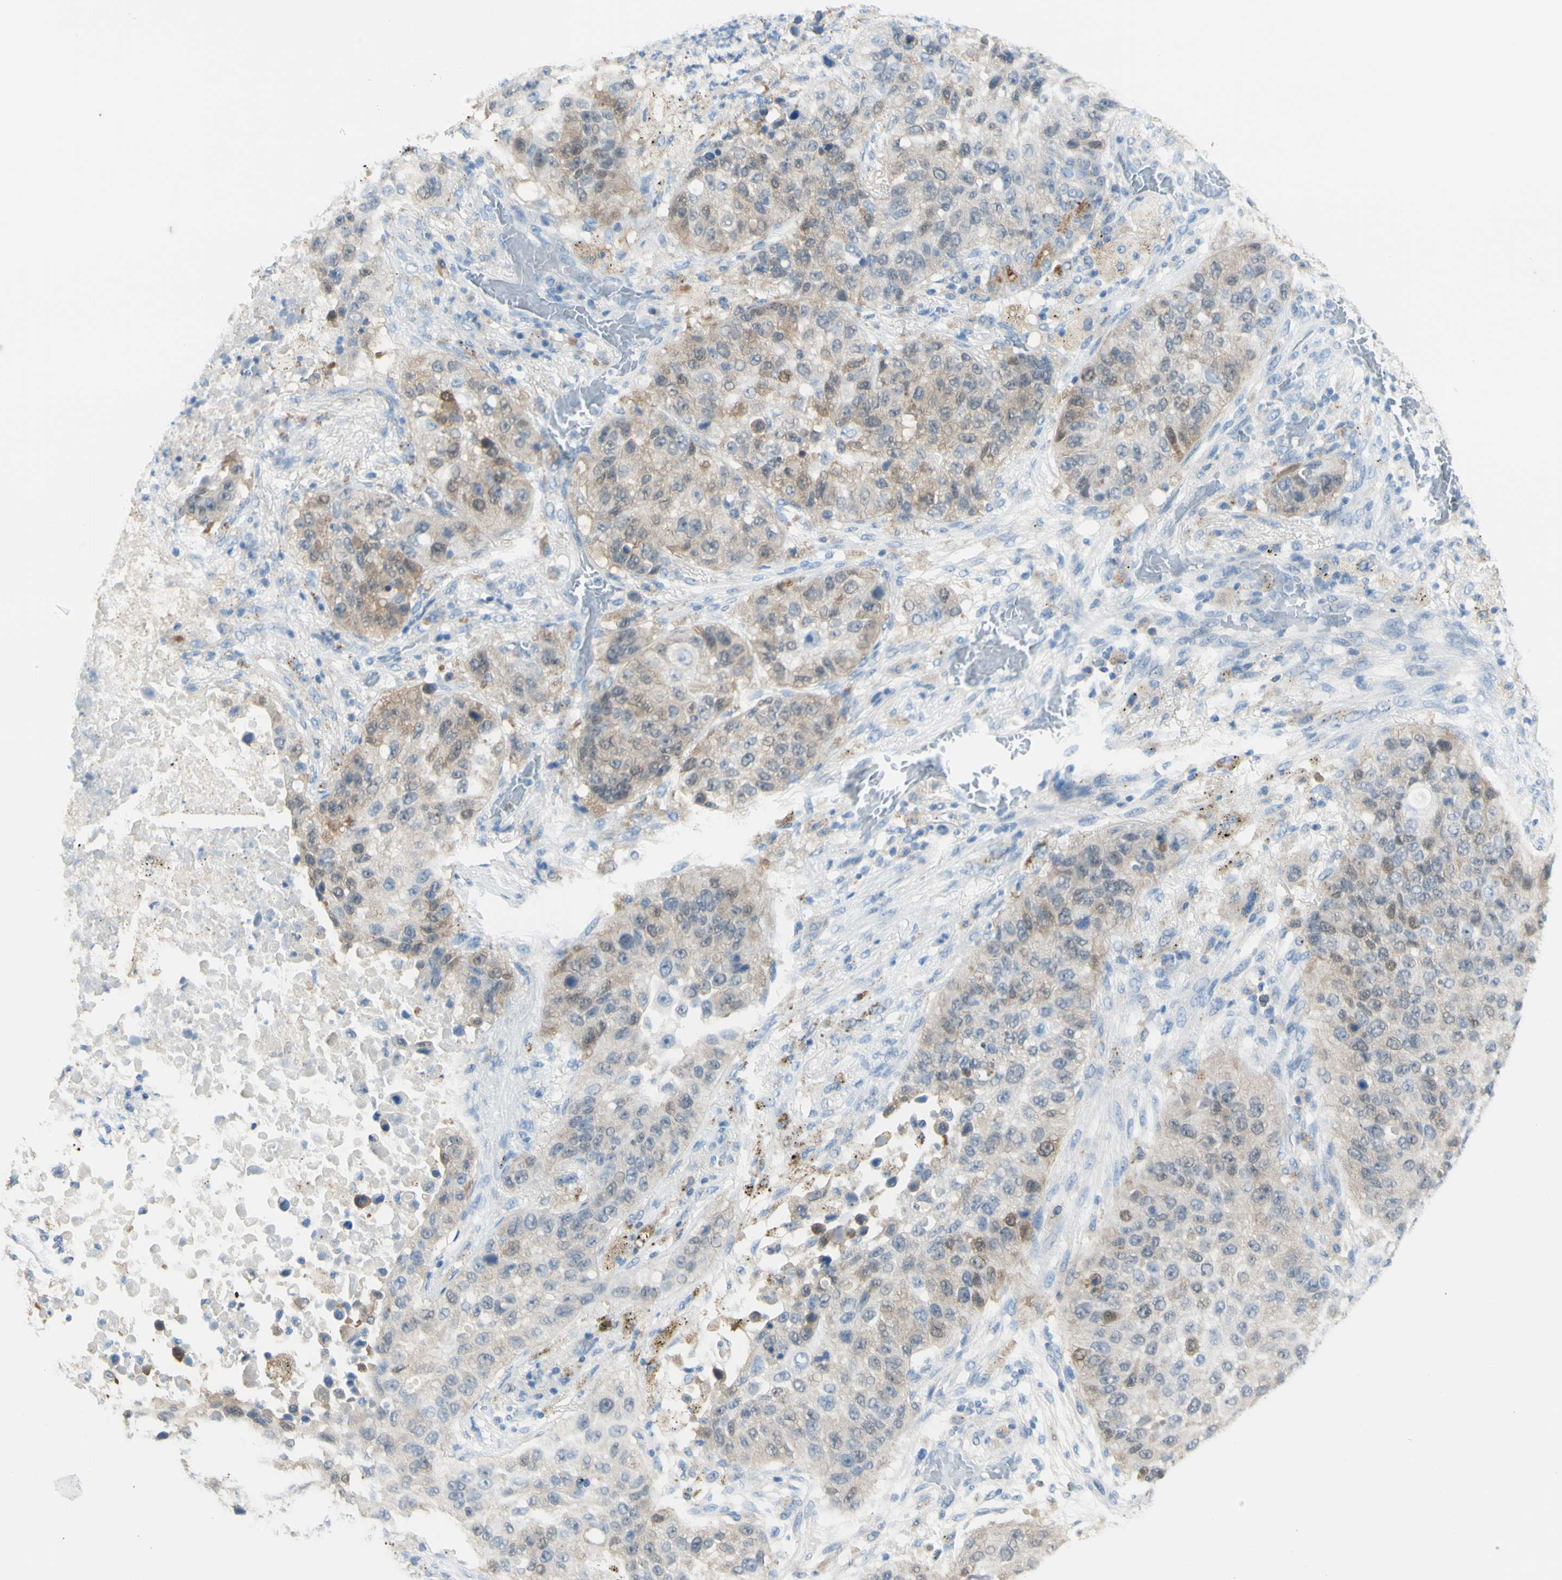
{"staining": {"intensity": "weak", "quantity": "25%-75%", "location": "cytoplasmic/membranous"}, "tissue": "lung cancer", "cell_type": "Tumor cells", "image_type": "cancer", "snomed": [{"axis": "morphology", "description": "Squamous cell carcinoma, NOS"}, {"axis": "topography", "description": "Lung"}], "caption": "A high-resolution micrograph shows immunohistochemistry (IHC) staining of squamous cell carcinoma (lung), which exhibits weak cytoplasmic/membranous expression in about 25%-75% of tumor cells. Using DAB (brown) and hematoxylin (blue) stains, captured at high magnification using brightfield microscopy.", "gene": "TSPAN1", "patient": {"sex": "male", "age": 57}}